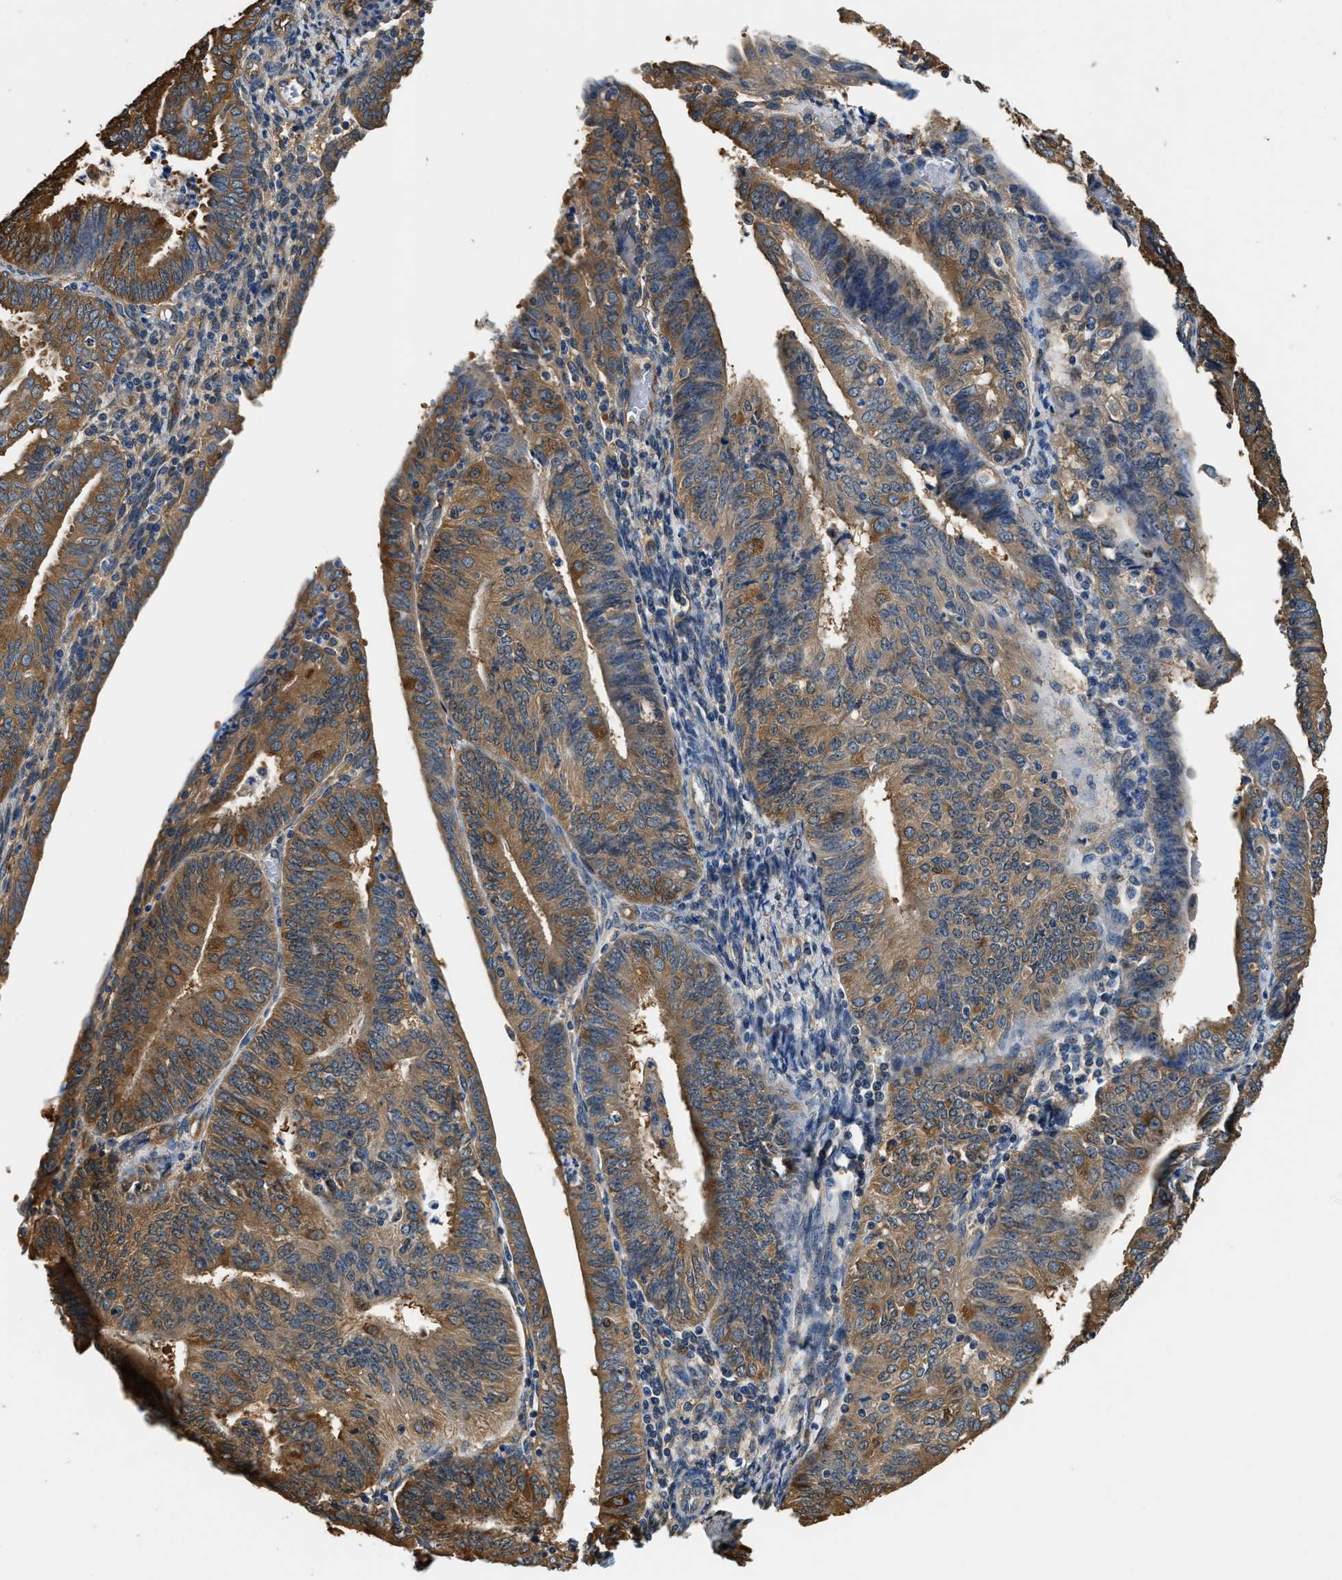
{"staining": {"intensity": "moderate", "quantity": ">75%", "location": "cytoplasmic/membranous"}, "tissue": "endometrial cancer", "cell_type": "Tumor cells", "image_type": "cancer", "snomed": [{"axis": "morphology", "description": "Adenocarcinoma, NOS"}, {"axis": "topography", "description": "Endometrium"}], "caption": "Brown immunohistochemical staining in human adenocarcinoma (endometrial) reveals moderate cytoplasmic/membranous positivity in approximately >75% of tumor cells. The staining is performed using DAB (3,3'-diaminobenzidine) brown chromogen to label protein expression. The nuclei are counter-stained blue using hematoxylin.", "gene": "PPP2R1B", "patient": {"sex": "female", "age": 58}}